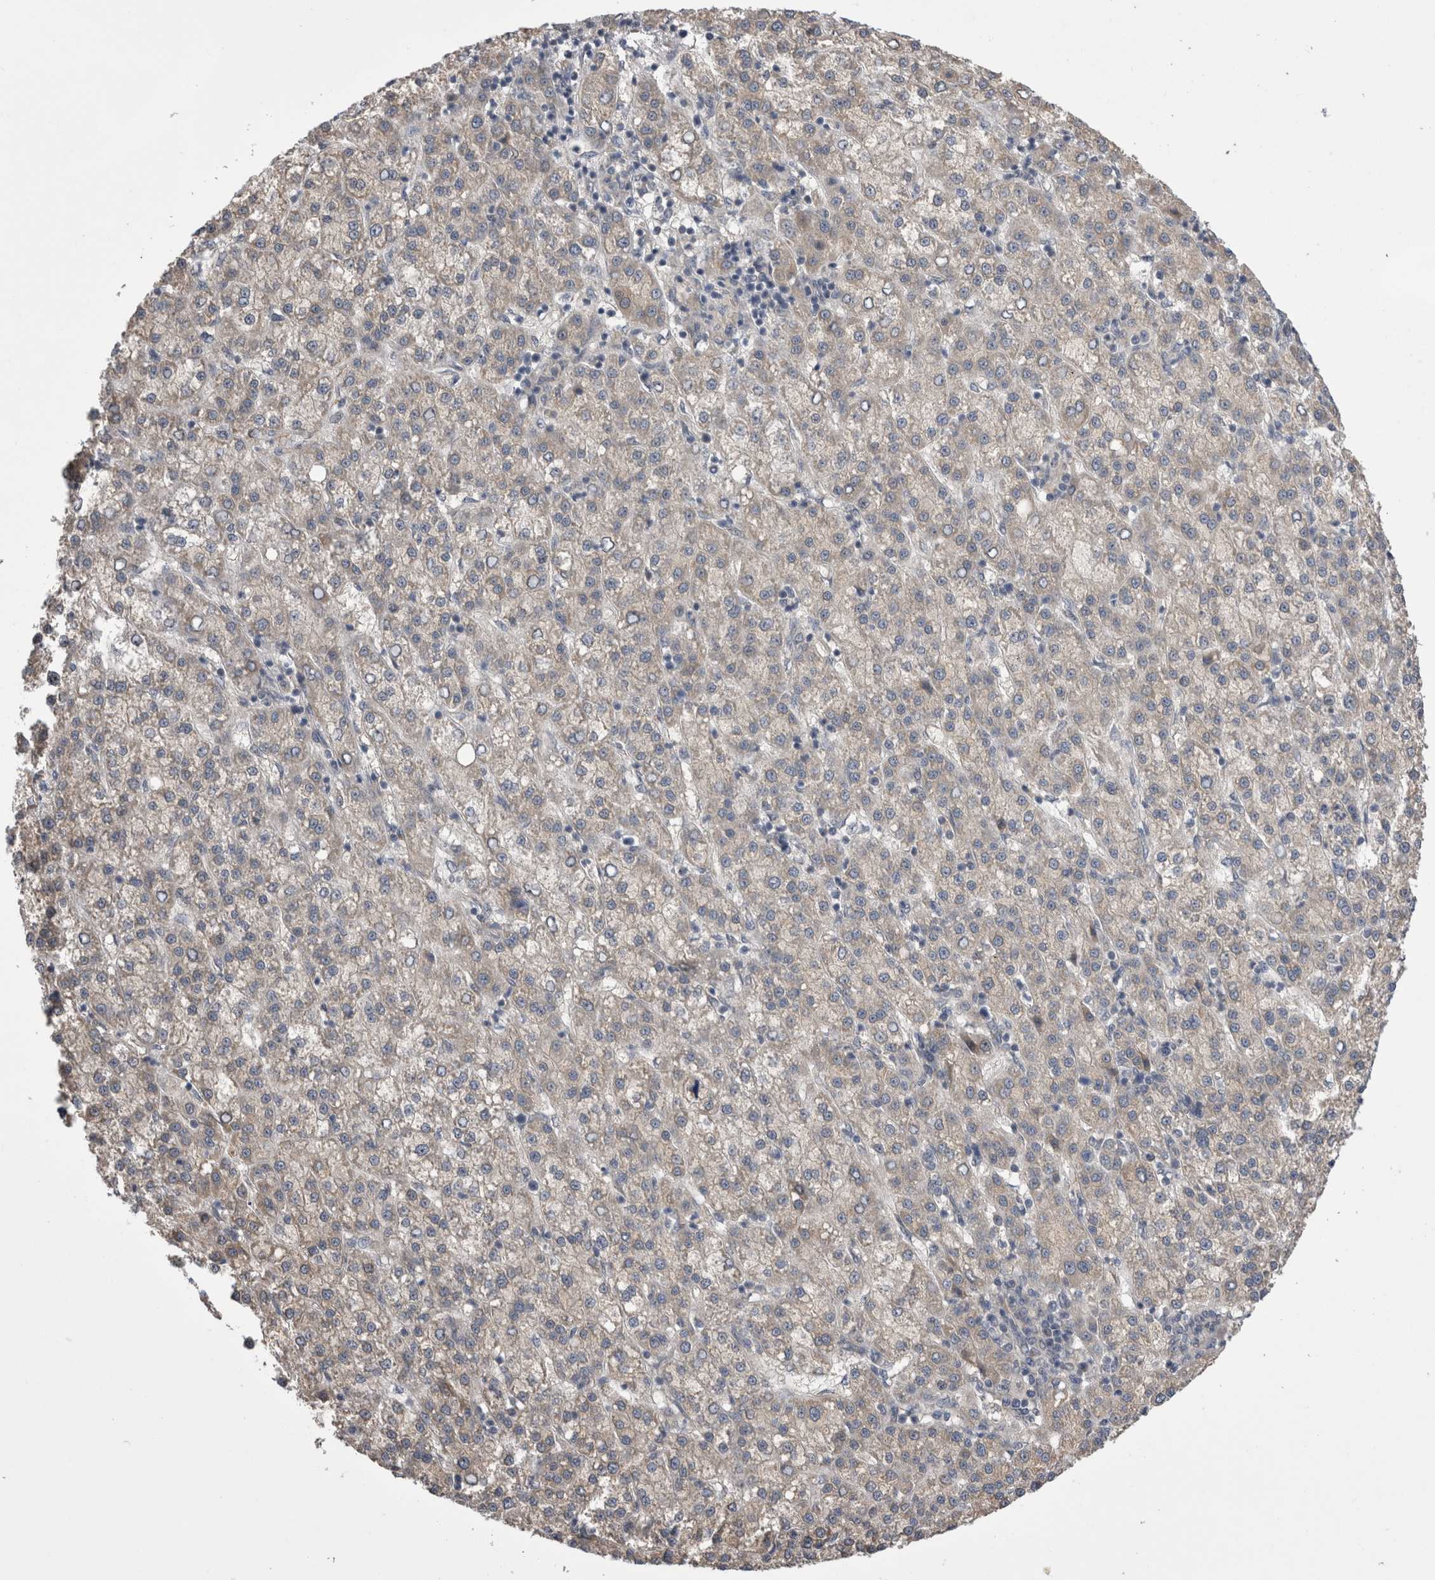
{"staining": {"intensity": "negative", "quantity": "none", "location": "none"}, "tissue": "liver cancer", "cell_type": "Tumor cells", "image_type": "cancer", "snomed": [{"axis": "morphology", "description": "Carcinoma, Hepatocellular, NOS"}, {"axis": "topography", "description": "Liver"}], "caption": "High magnification brightfield microscopy of liver cancer (hepatocellular carcinoma) stained with DAB (3,3'-diaminobenzidine) (brown) and counterstained with hematoxylin (blue): tumor cells show no significant positivity.", "gene": "ARHGAP29", "patient": {"sex": "female", "age": 58}}